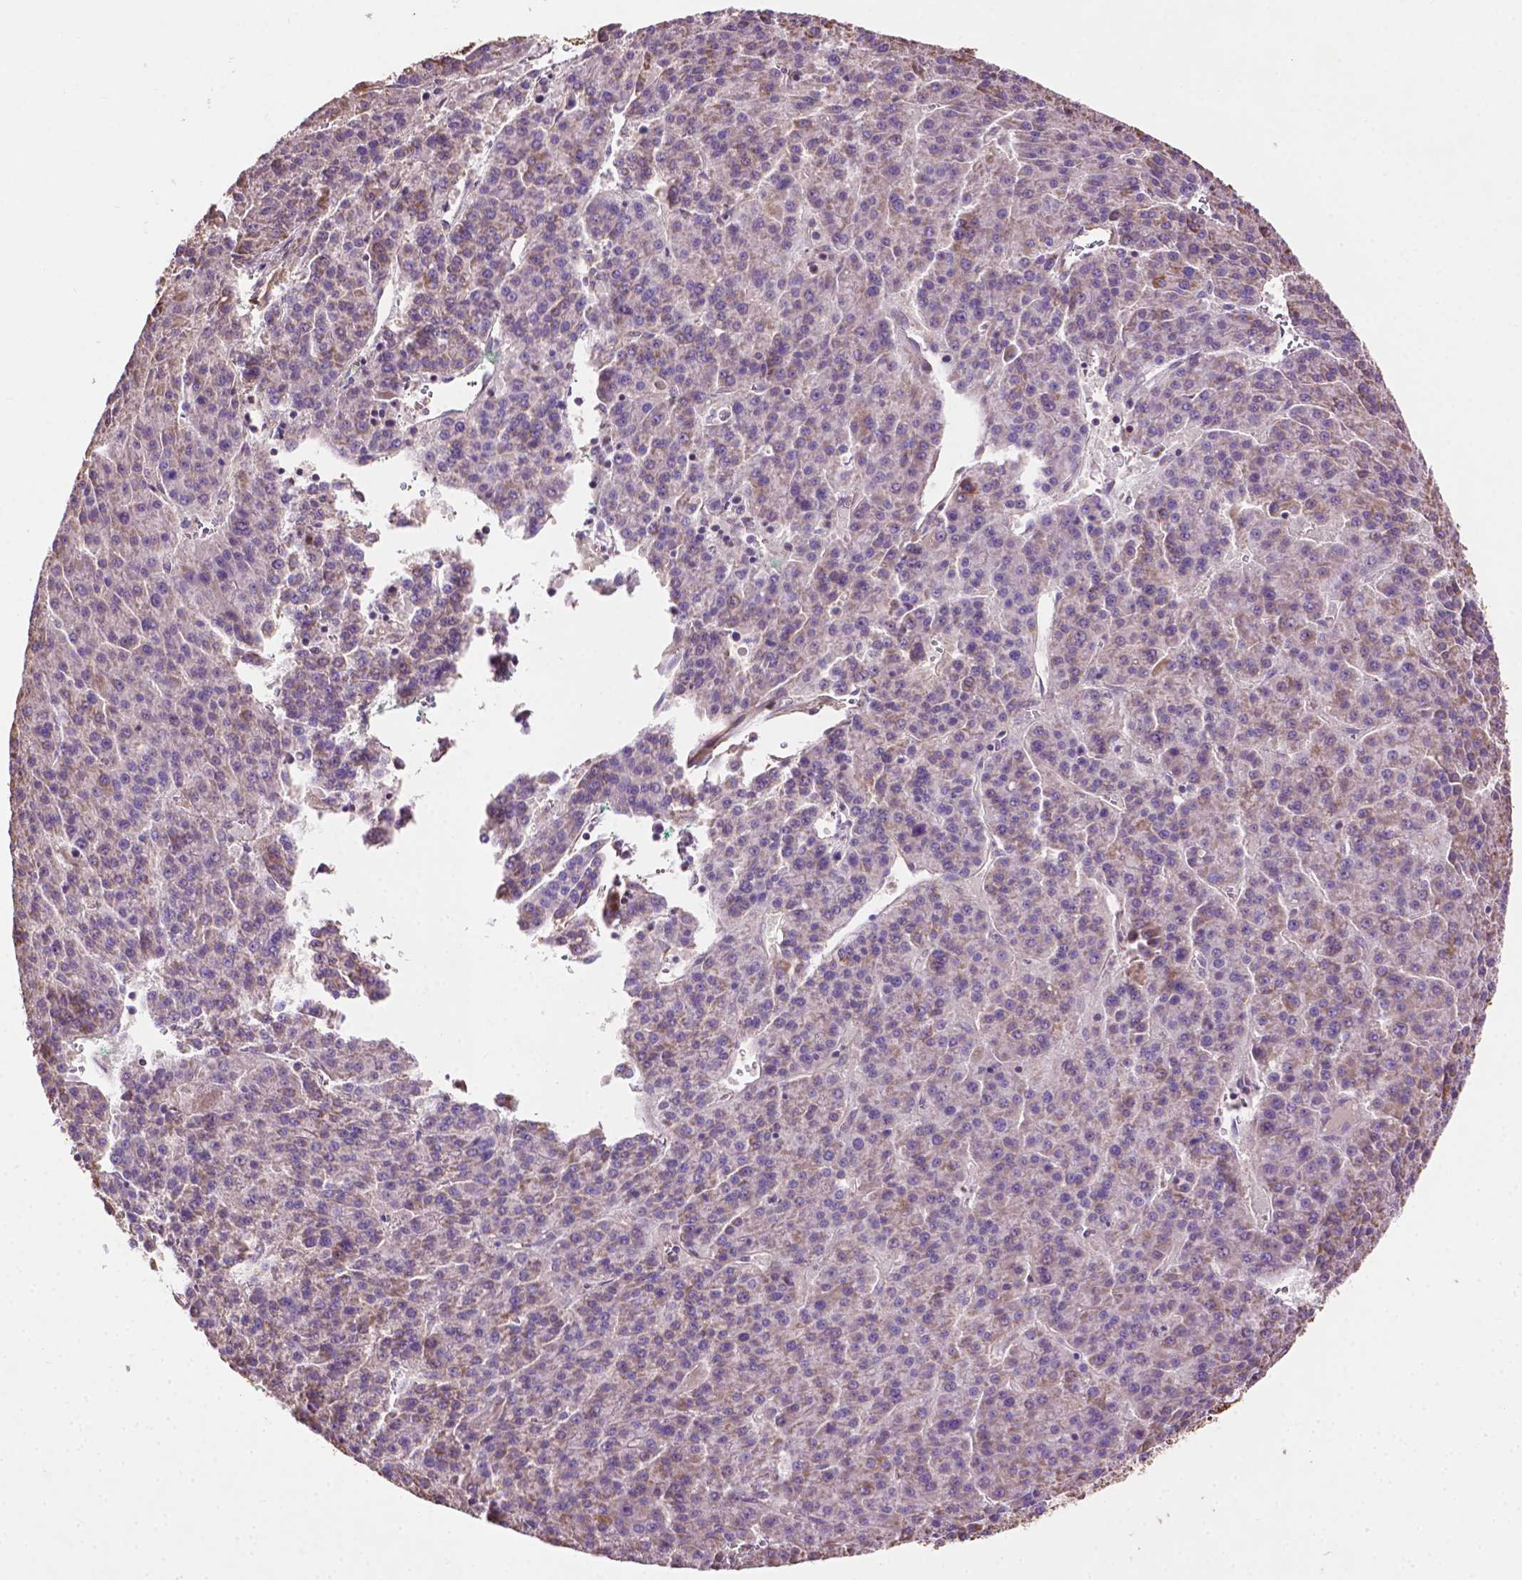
{"staining": {"intensity": "negative", "quantity": "none", "location": "none"}, "tissue": "liver cancer", "cell_type": "Tumor cells", "image_type": "cancer", "snomed": [{"axis": "morphology", "description": "Carcinoma, Hepatocellular, NOS"}, {"axis": "topography", "description": "Liver"}], "caption": "High power microscopy photomicrograph of an immunohistochemistry (IHC) micrograph of liver cancer, revealing no significant expression in tumor cells.", "gene": "LRR1", "patient": {"sex": "female", "age": 58}}